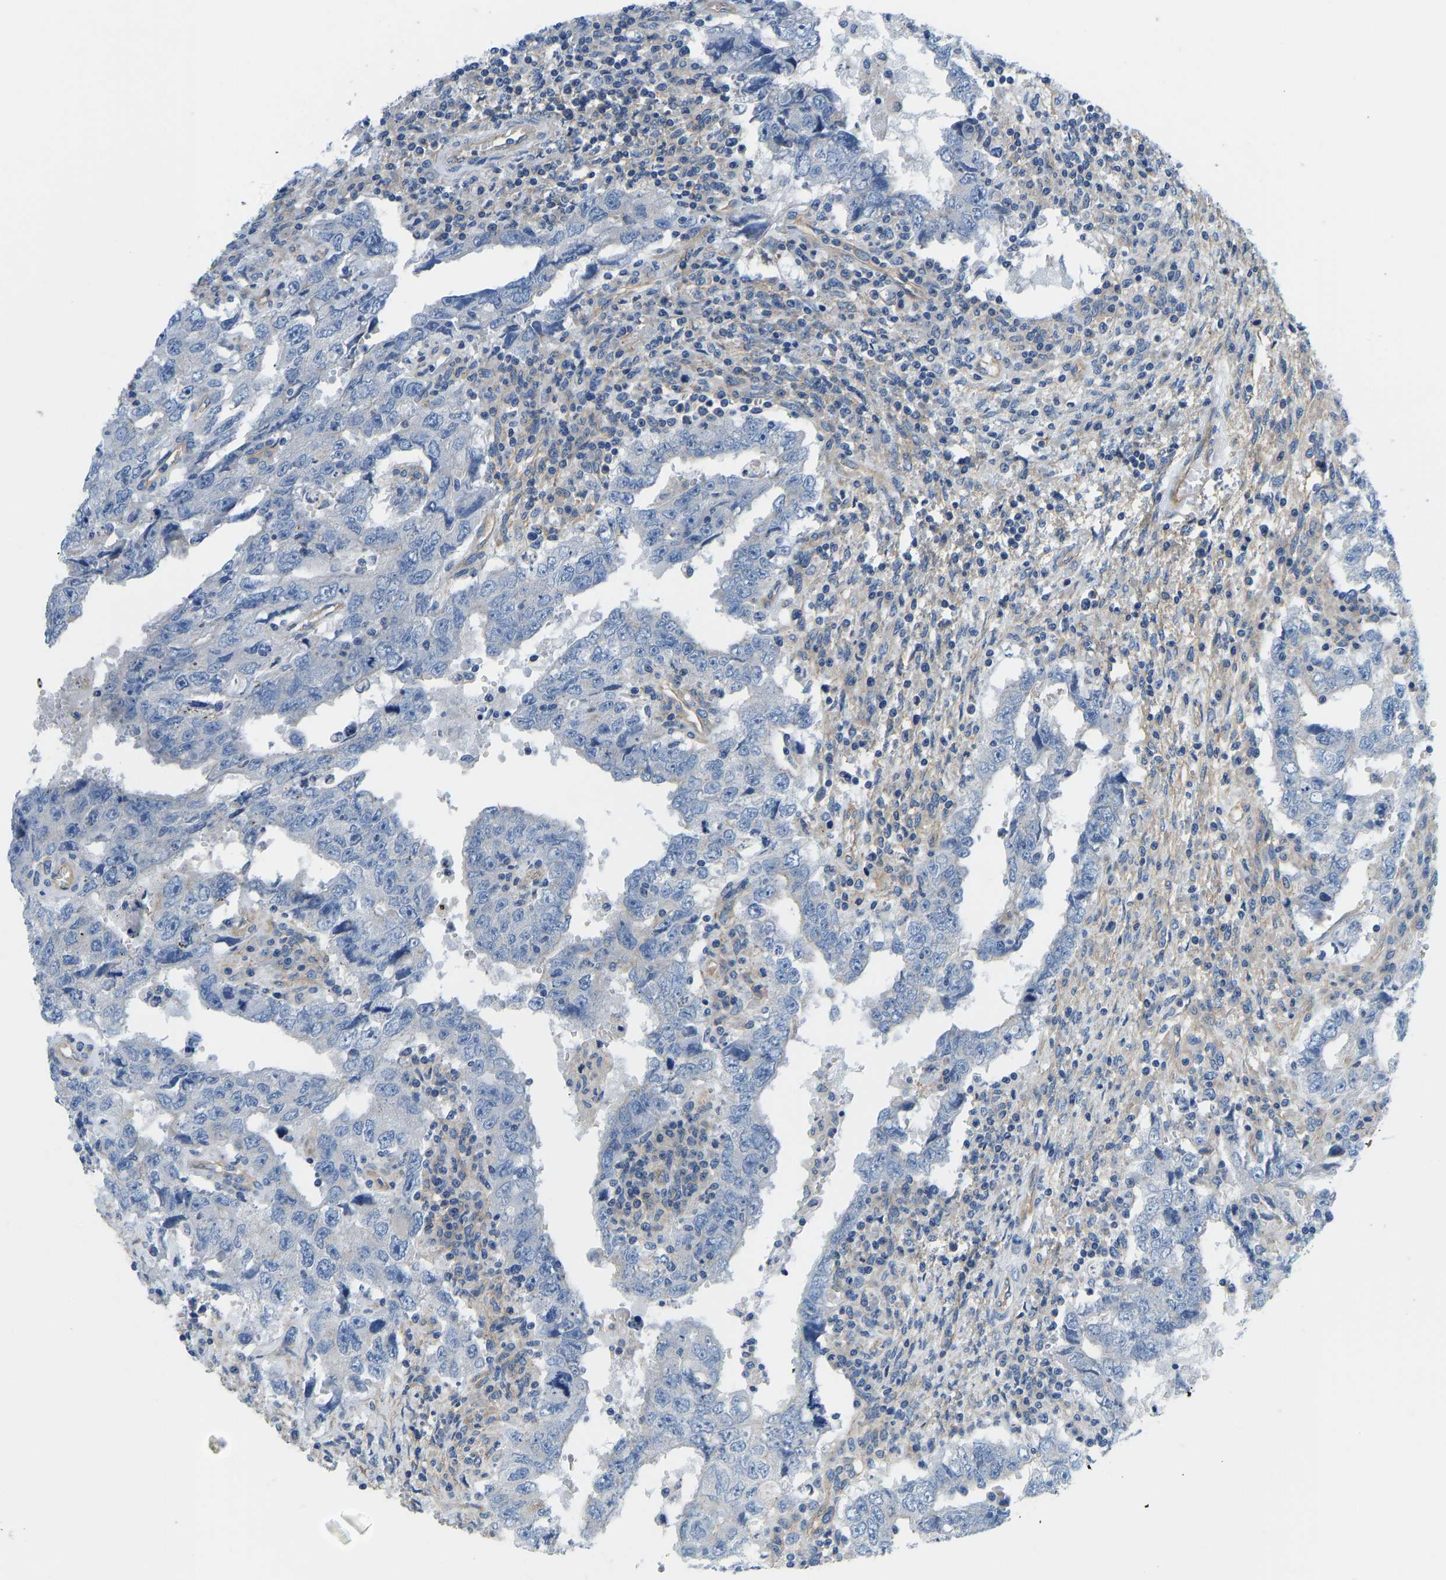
{"staining": {"intensity": "negative", "quantity": "none", "location": "none"}, "tissue": "testis cancer", "cell_type": "Tumor cells", "image_type": "cancer", "snomed": [{"axis": "morphology", "description": "Carcinoma, Embryonal, NOS"}, {"axis": "topography", "description": "Testis"}], "caption": "A photomicrograph of human embryonal carcinoma (testis) is negative for staining in tumor cells.", "gene": "CHAD", "patient": {"sex": "male", "age": 26}}